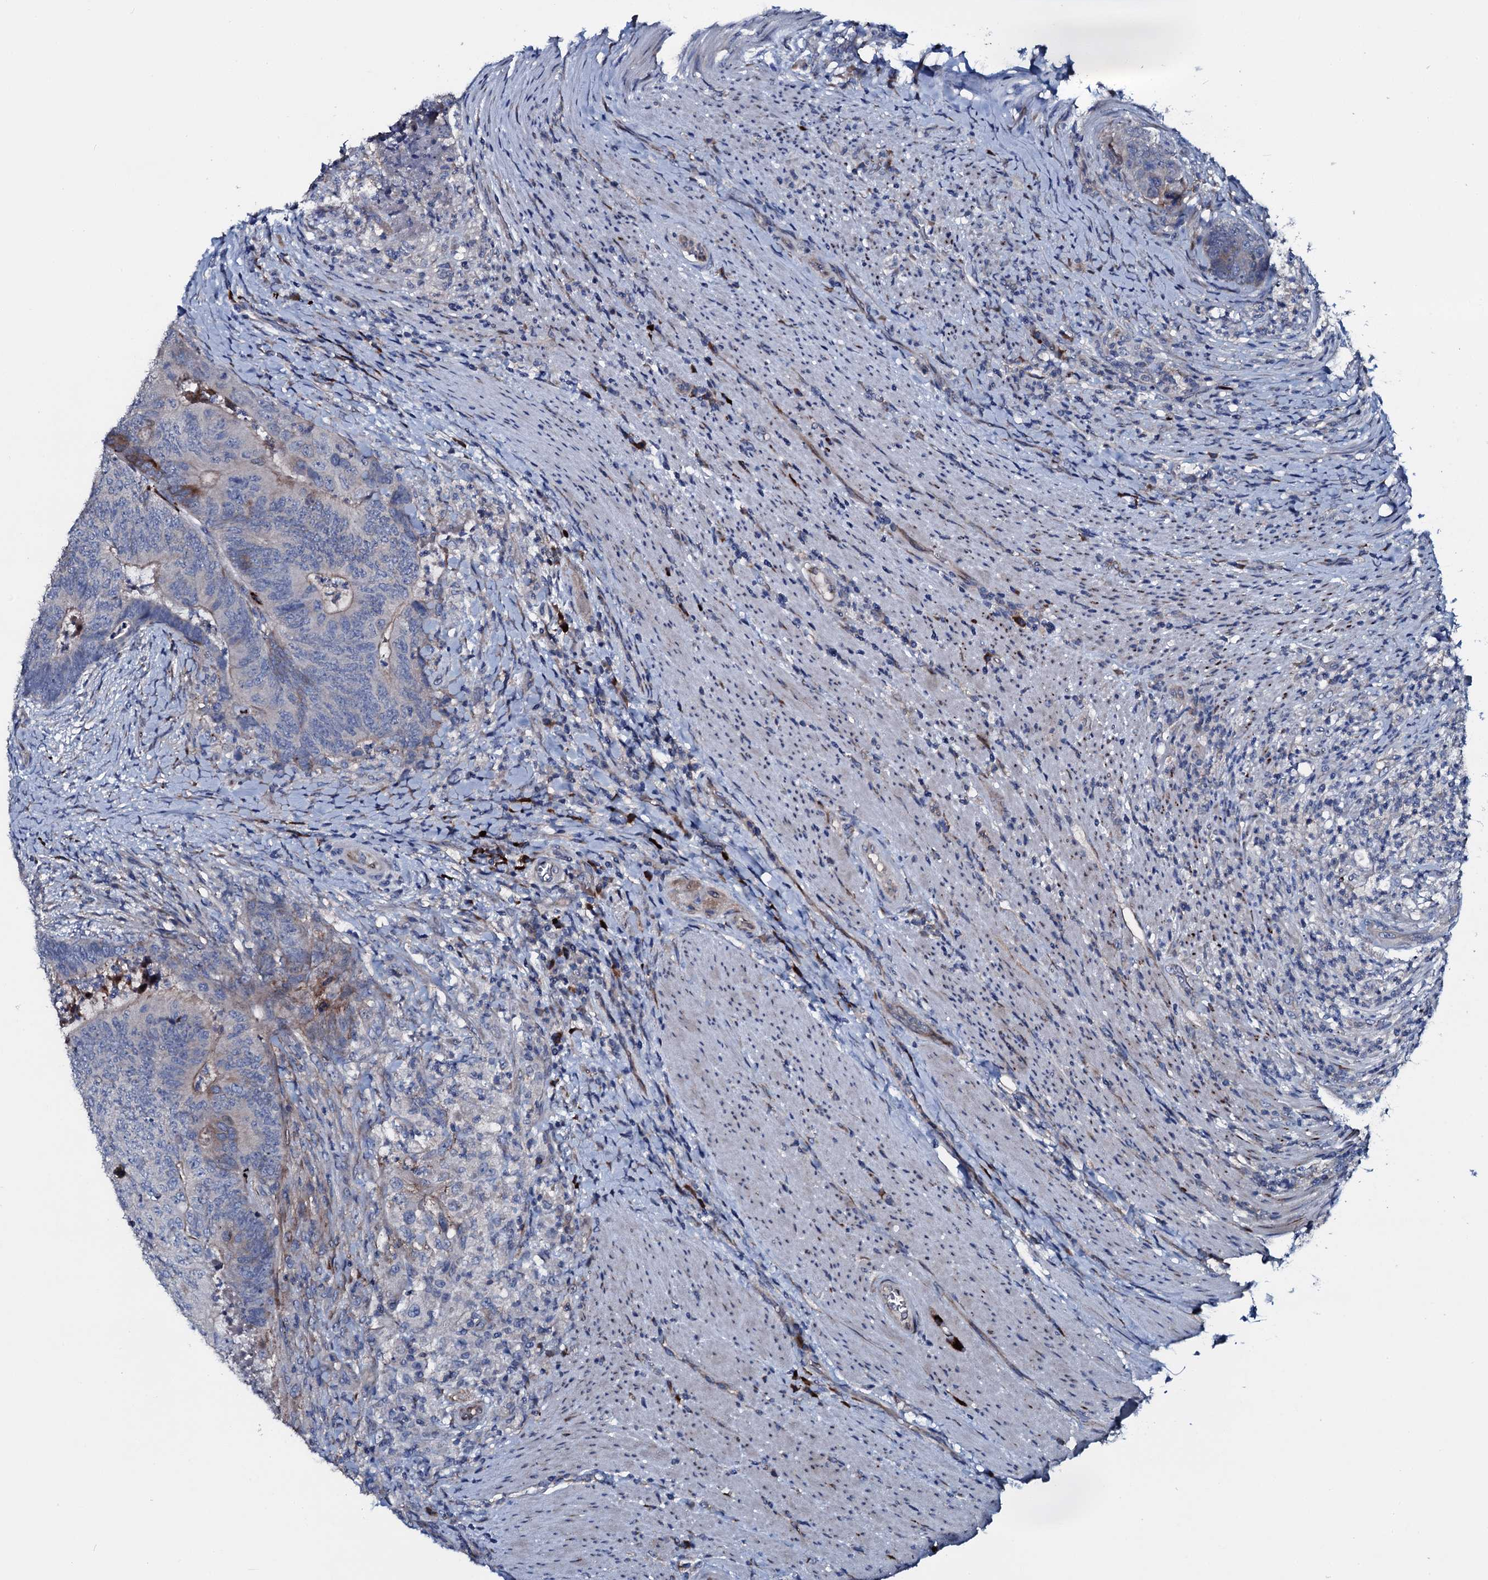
{"staining": {"intensity": "negative", "quantity": "none", "location": "none"}, "tissue": "colorectal cancer", "cell_type": "Tumor cells", "image_type": "cancer", "snomed": [{"axis": "morphology", "description": "Adenocarcinoma, NOS"}, {"axis": "topography", "description": "Colon"}], "caption": "A histopathology image of human colorectal cancer is negative for staining in tumor cells.", "gene": "IL12B", "patient": {"sex": "female", "age": 67}}